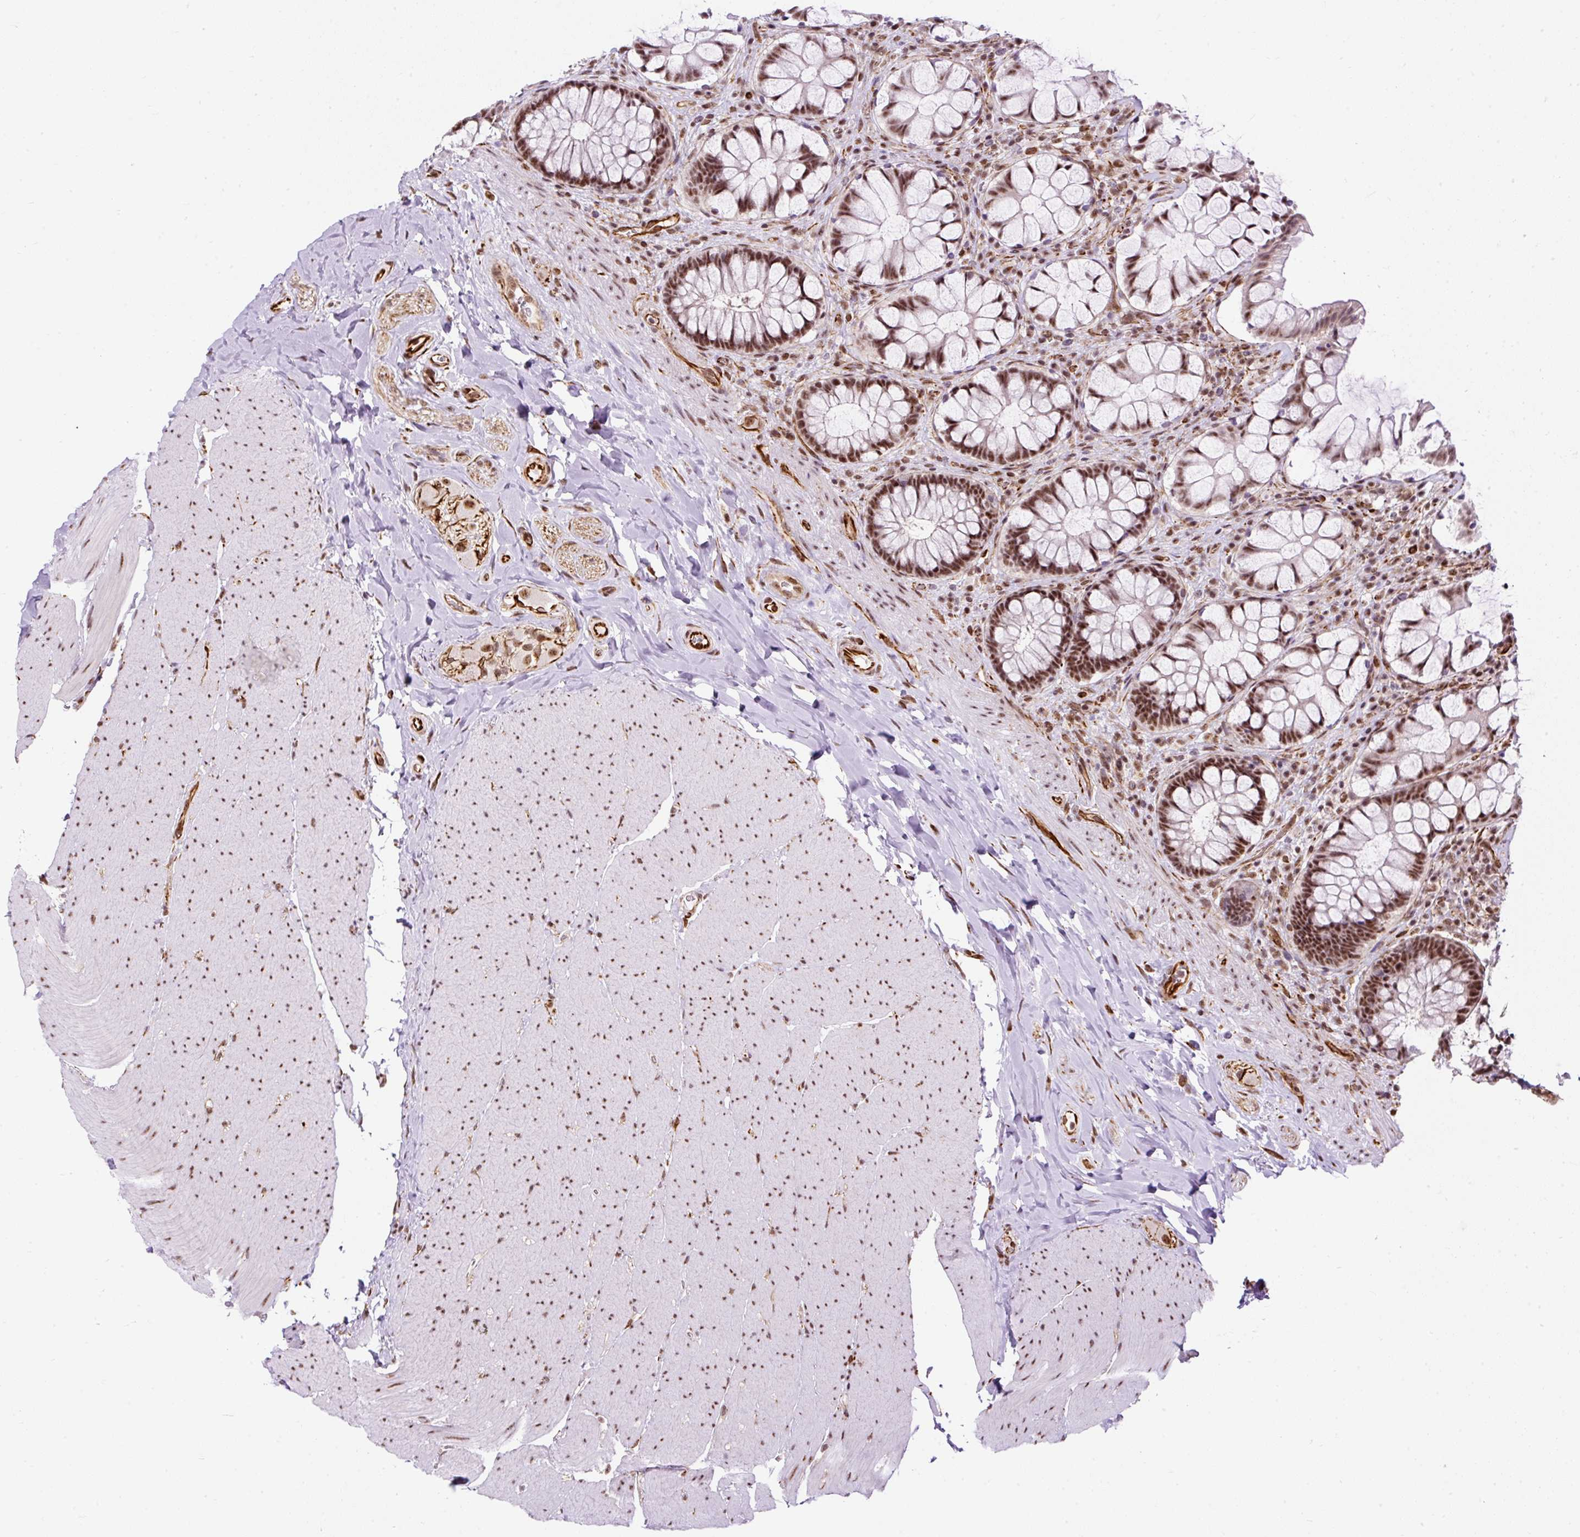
{"staining": {"intensity": "strong", "quantity": ">75%", "location": "nuclear"}, "tissue": "rectum", "cell_type": "Glandular cells", "image_type": "normal", "snomed": [{"axis": "morphology", "description": "Normal tissue, NOS"}, {"axis": "topography", "description": "Rectum"}], "caption": "Strong nuclear expression is identified in about >75% of glandular cells in normal rectum. The protein of interest is shown in brown color, while the nuclei are stained blue.", "gene": "FMC1", "patient": {"sex": "female", "age": 58}}